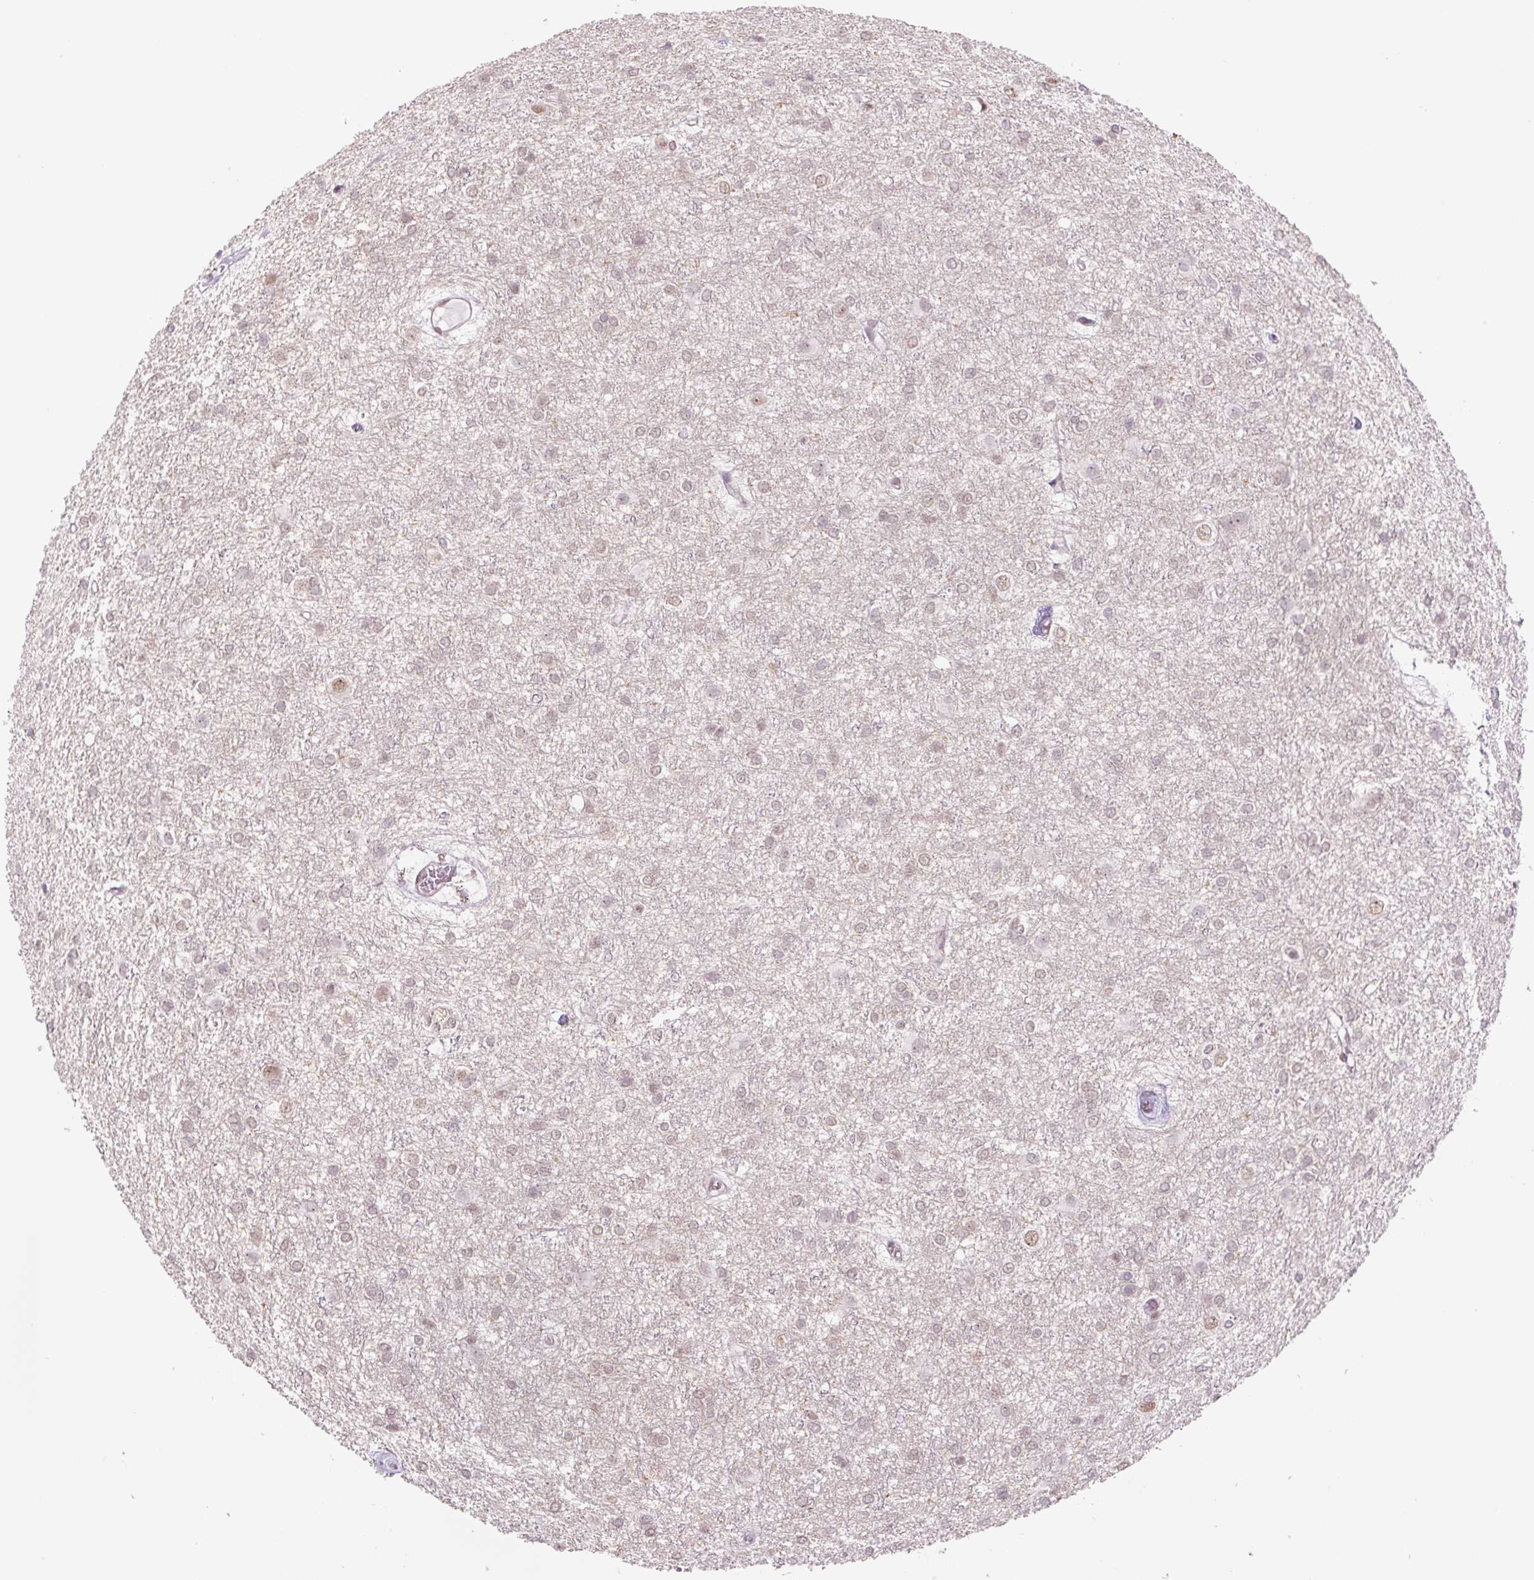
{"staining": {"intensity": "moderate", "quantity": "25%-75%", "location": "nuclear"}, "tissue": "glioma", "cell_type": "Tumor cells", "image_type": "cancer", "snomed": [{"axis": "morphology", "description": "Glioma, malignant, High grade"}, {"axis": "topography", "description": "Brain"}], "caption": "Immunohistochemistry (IHC) histopathology image of neoplastic tissue: human high-grade glioma (malignant) stained using IHC displays medium levels of moderate protein expression localized specifically in the nuclear of tumor cells, appearing as a nuclear brown color.", "gene": "TCFL5", "patient": {"sex": "female", "age": 50}}